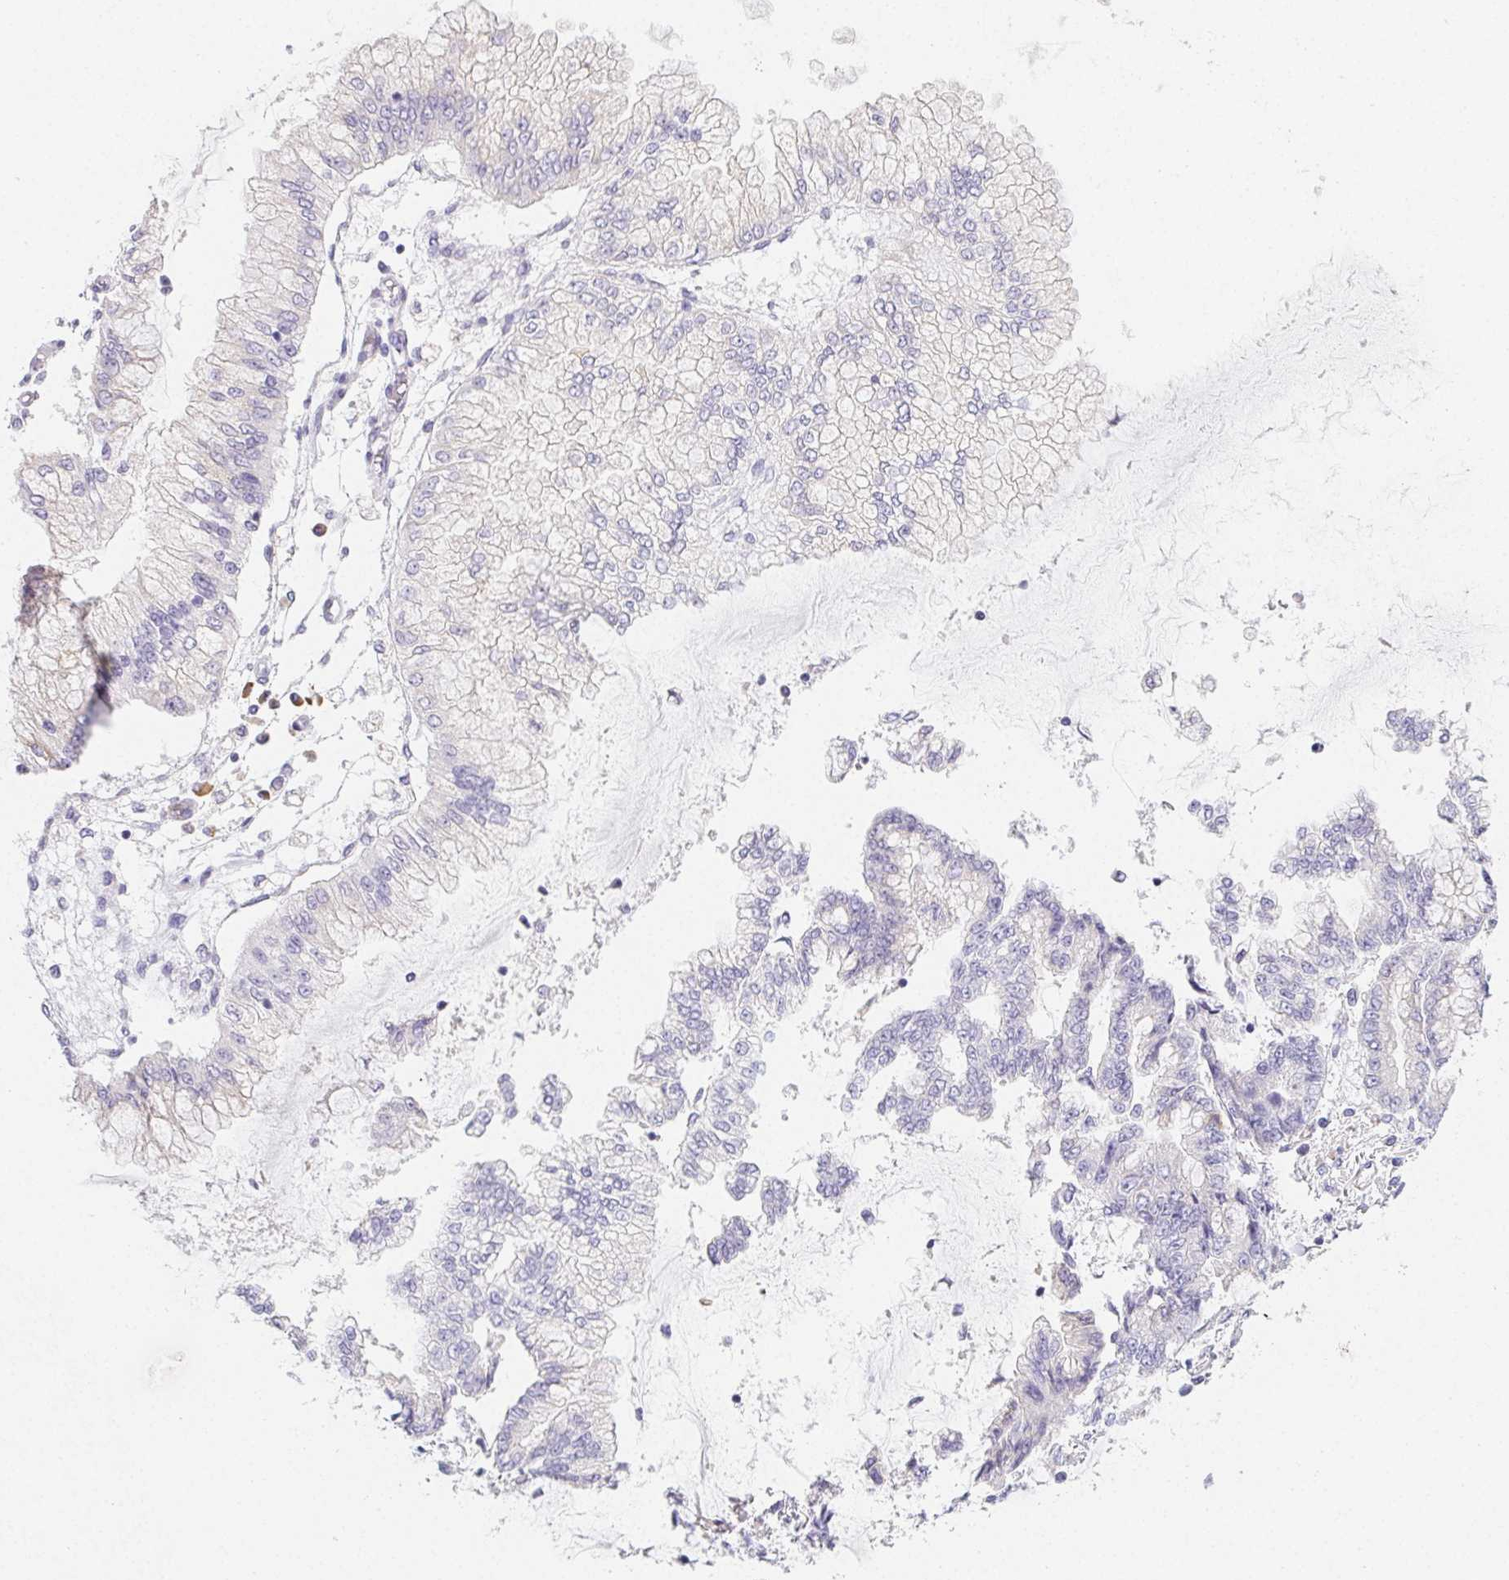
{"staining": {"intensity": "negative", "quantity": "none", "location": "none"}, "tissue": "stomach cancer", "cell_type": "Tumor cells", "image_type": "cancer", "snomed": [{"axis": "morphology", "description": "Adenocarcinoma, NOS"}, {"axis": "topography", "description": "Stomach, upper"}], "caption": "Protein analysis of stomach adenocarcinoma shows no significant expression in tumor cells. (Stains: DAB (3,3'-diaminobenzidine) immunohistochemistry (IHC) with hematoxylin counter stain, Microscopy: brightfield microscopy at high magnification).", "gene": "HRC", "patient": {"sex": "female", "age": 74}}